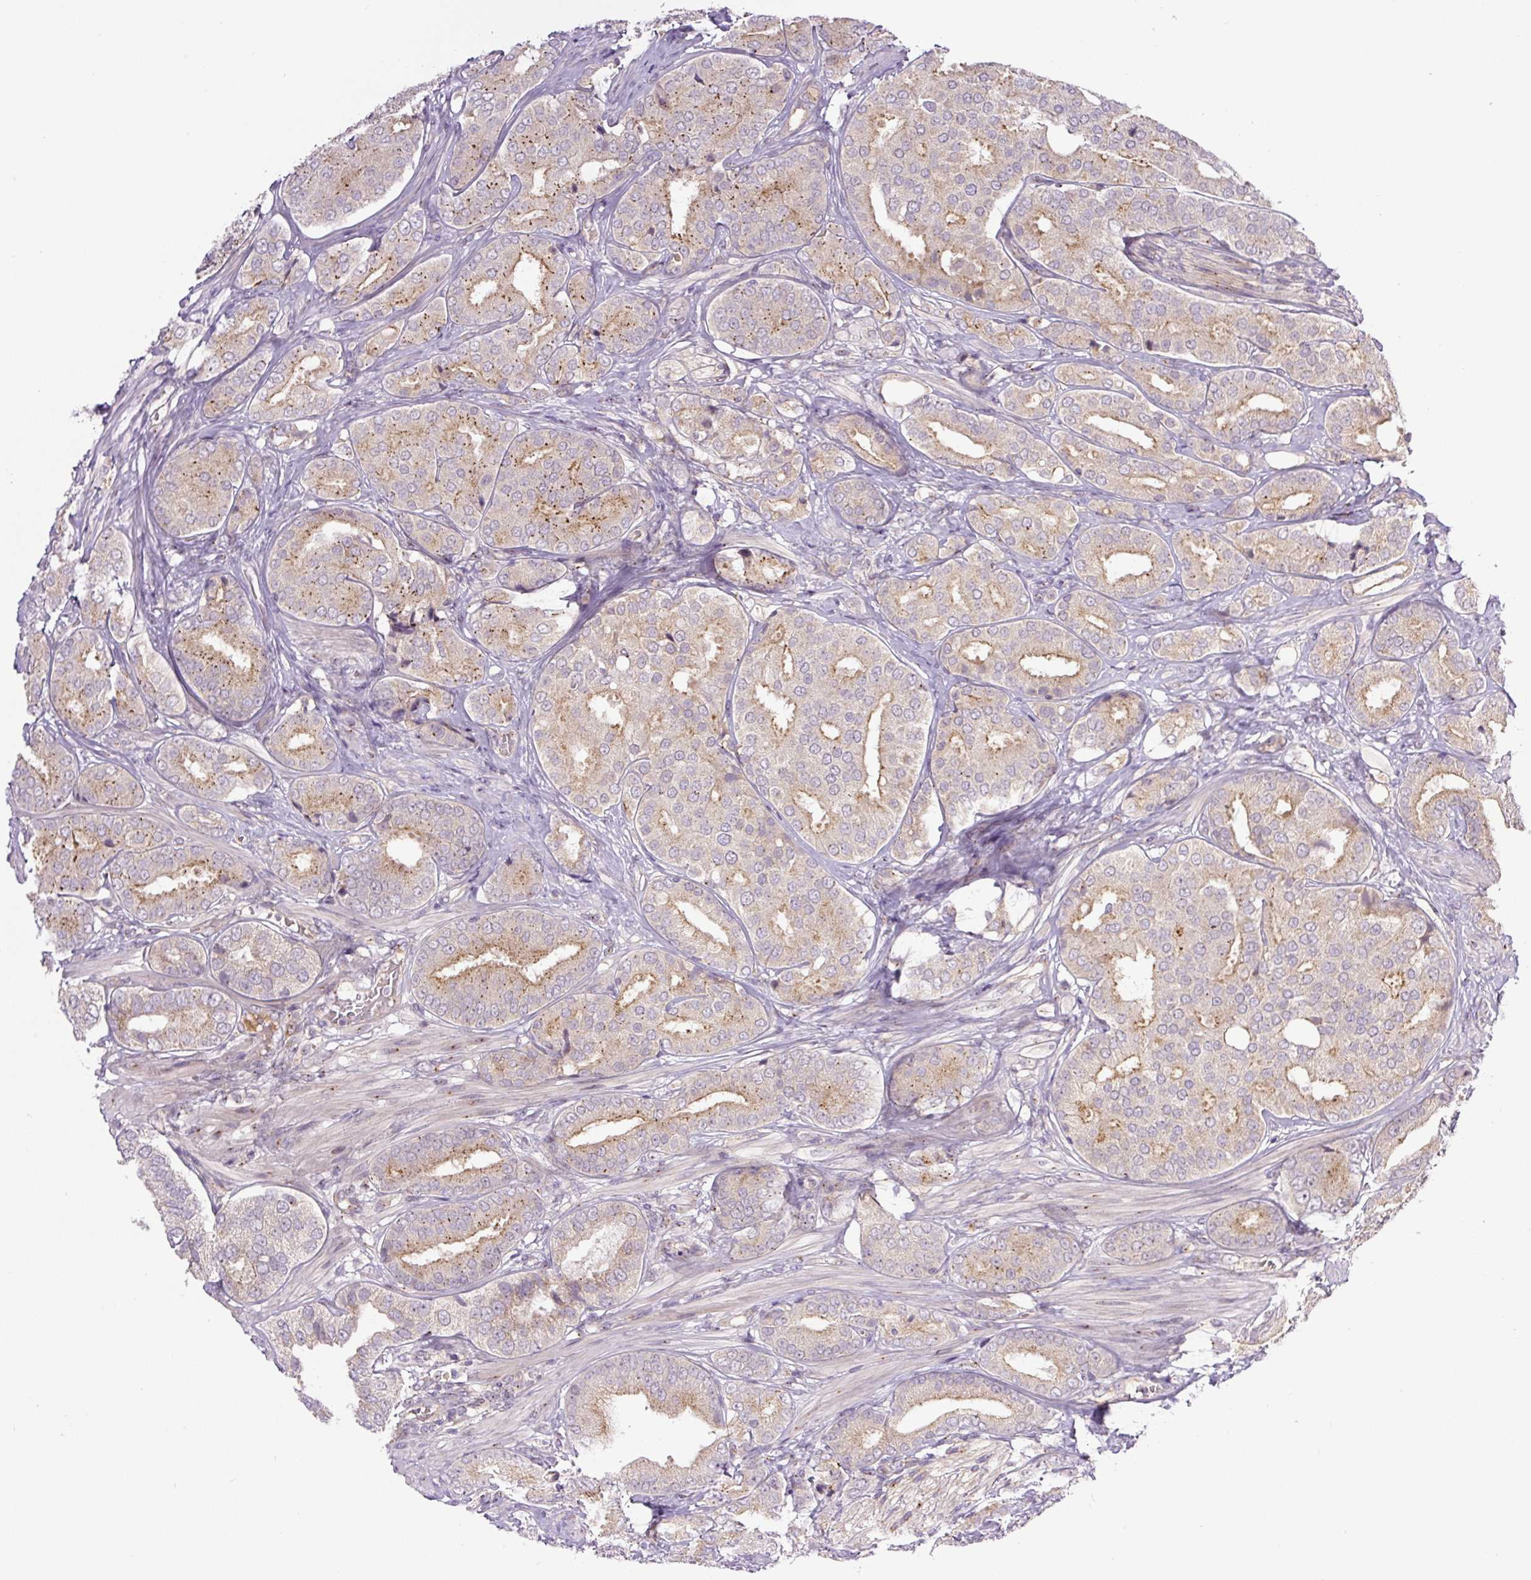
{"staining": {"intensity": "moderate", "quantity": "25%-75%", "location": "cytoplasmic/membranous"}, "tissue": "prostate cancer", "cell_type": "Tumor cells", "image_type": "cancer", "snomed": [{"axis": "morphology", "description": "Adenocarcinoma, High grade"}, {"axis": "topography", "description": "Prostate"}], "caption": "Immunohistochemical staining of prostate adenocarcinoma (high-grade) demonstrates moderate cytoplasmic/membranous protein staining in approximately 25%-75% of tumor cells.", "gene": "PCM1", "patient": {"sex": "male", "age": 63}}